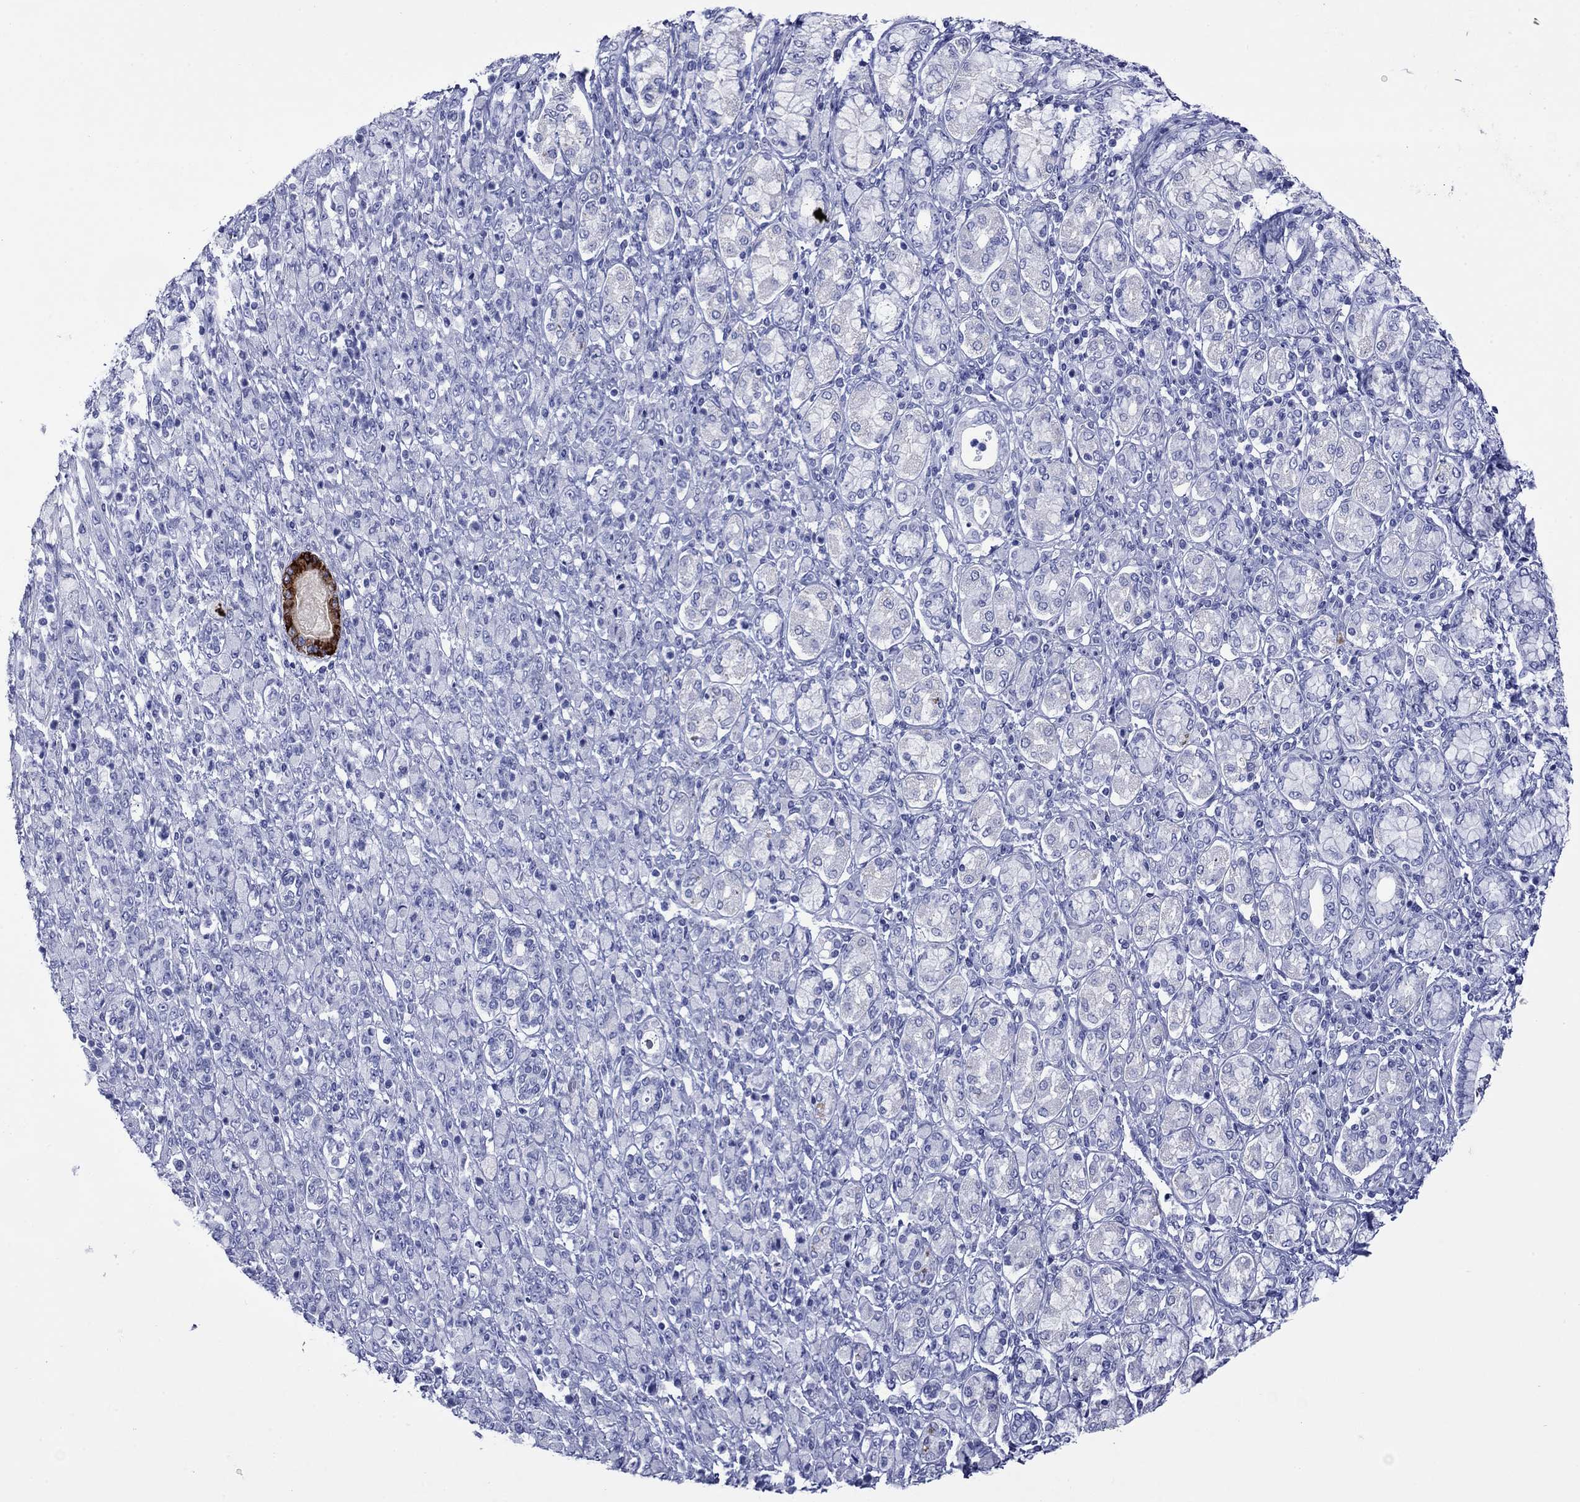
{"staining": {"intensity": "negative", "quantity": "none", "location": "none"}, "tissue": "stomach cancer", "cell_type": "Tumor cells", "image_type": "cancer", "snomed": [{"axis": "morphology", "description": "Normal tissue, NOS"}, {"axis": "morphology", "description": "Adenocarcinoma, NOS"}, {"axis": "topography", "description": "Stomach"}], "caption": "Stomach cancer stained for a protein using immunohistochemistry (IHC) shows no staining tumor cells.", "gene": "ROM1", "patient": {"sex": "female", "age": 79}}